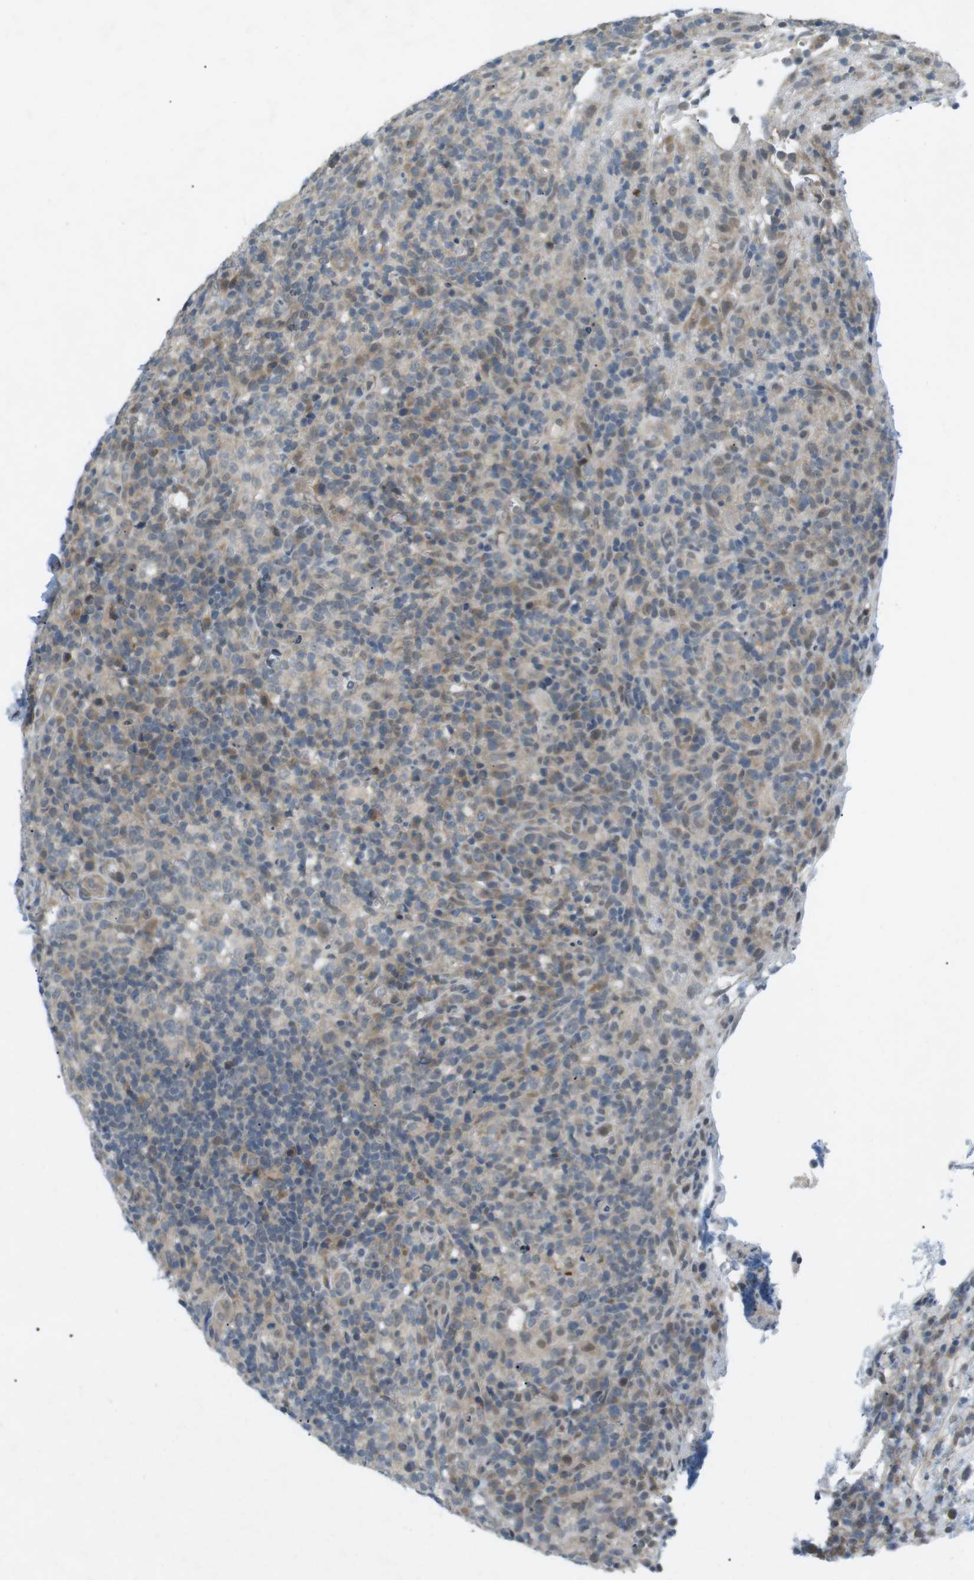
{"staining": {"intensity": "weak", "quantity": "<25%", "location": "cytoplasmic/membranous"}, "tissue": "lymphoma", "cell_type": "Tumor cells", "image_type": "cancer", "snomed": [{"axis": "morphology", "description": "Malignant lymphoma, non-Hodgkin's type, High grade"}, {"axis": "topography", "description": "Lymph node"}], "caption": "A high-resolution image shows immunohistochemistry staining of high-grade malignant lymphoma, non-Hodgkin's type, which displays no significant staining in tumor cells. Brightfield microscopy of immunohistochemistry (IHC) stained with DAB (brown) and hematoxylin (blue), captured at high magnification.", "gene": "RTN3", "patient": {"sex": "female", "age": 76}}